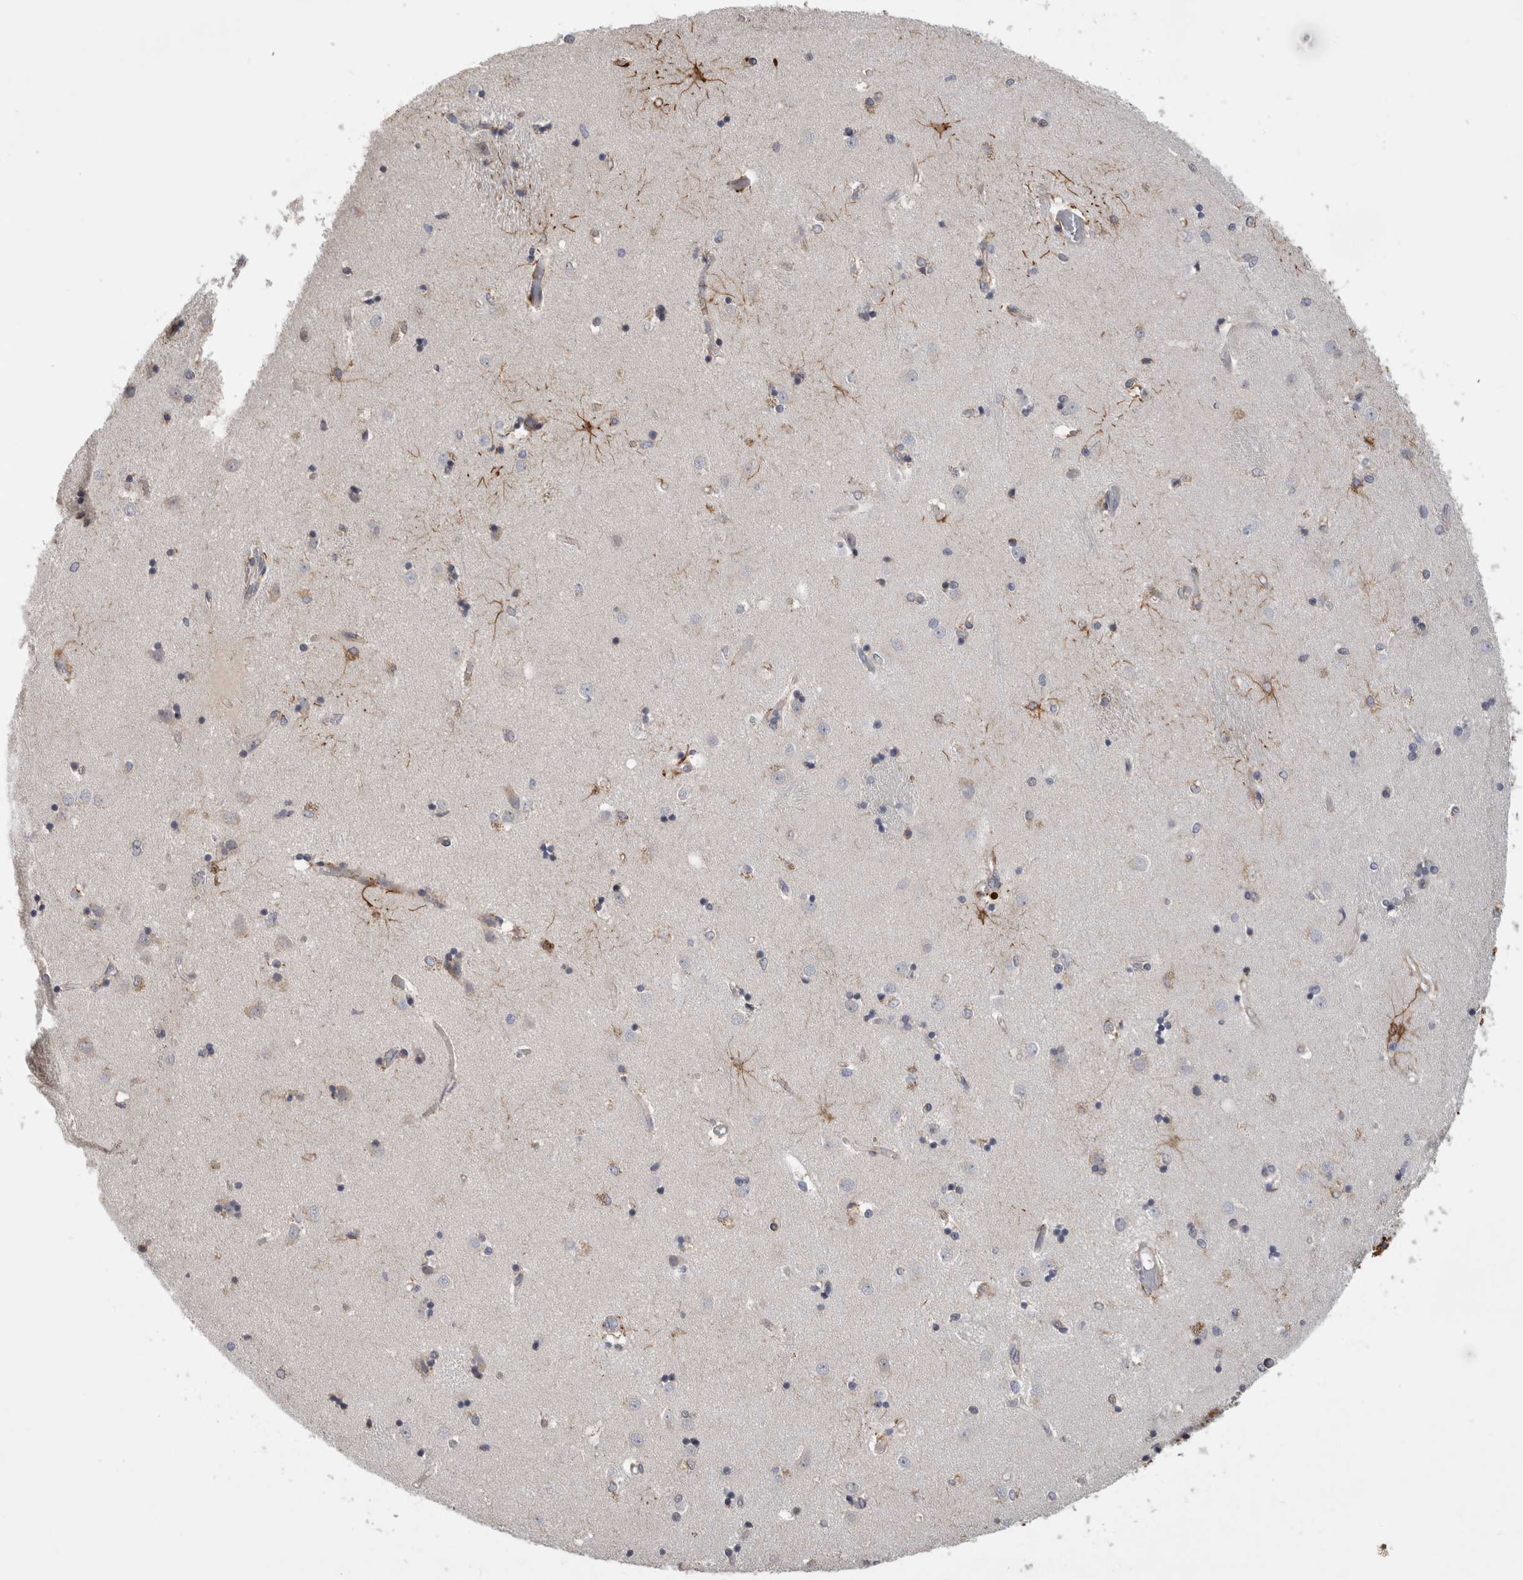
{"staining": {"intensity": "moderate", "quantity": "25%-75%", "location": "cytoplasmic/membranous"}, "tissue": "caudate", "cell_type": "Glial cells", "image_type": "normal", "snomed": [{"axis": "morphology", "description": "Normal tissue, NOS"}, {"axis": "topography", "description": "Lateral ventricle wall"}], "caption": "The immunohistochemical stain labels moderate cytoplasmic/membranous expression in glial cells of unremarkable caudate. (DAB IHC with brightfield microscopy, high magnification).", "gene": "DYRK2", "patient": {"sex": "male", "age": 45}}